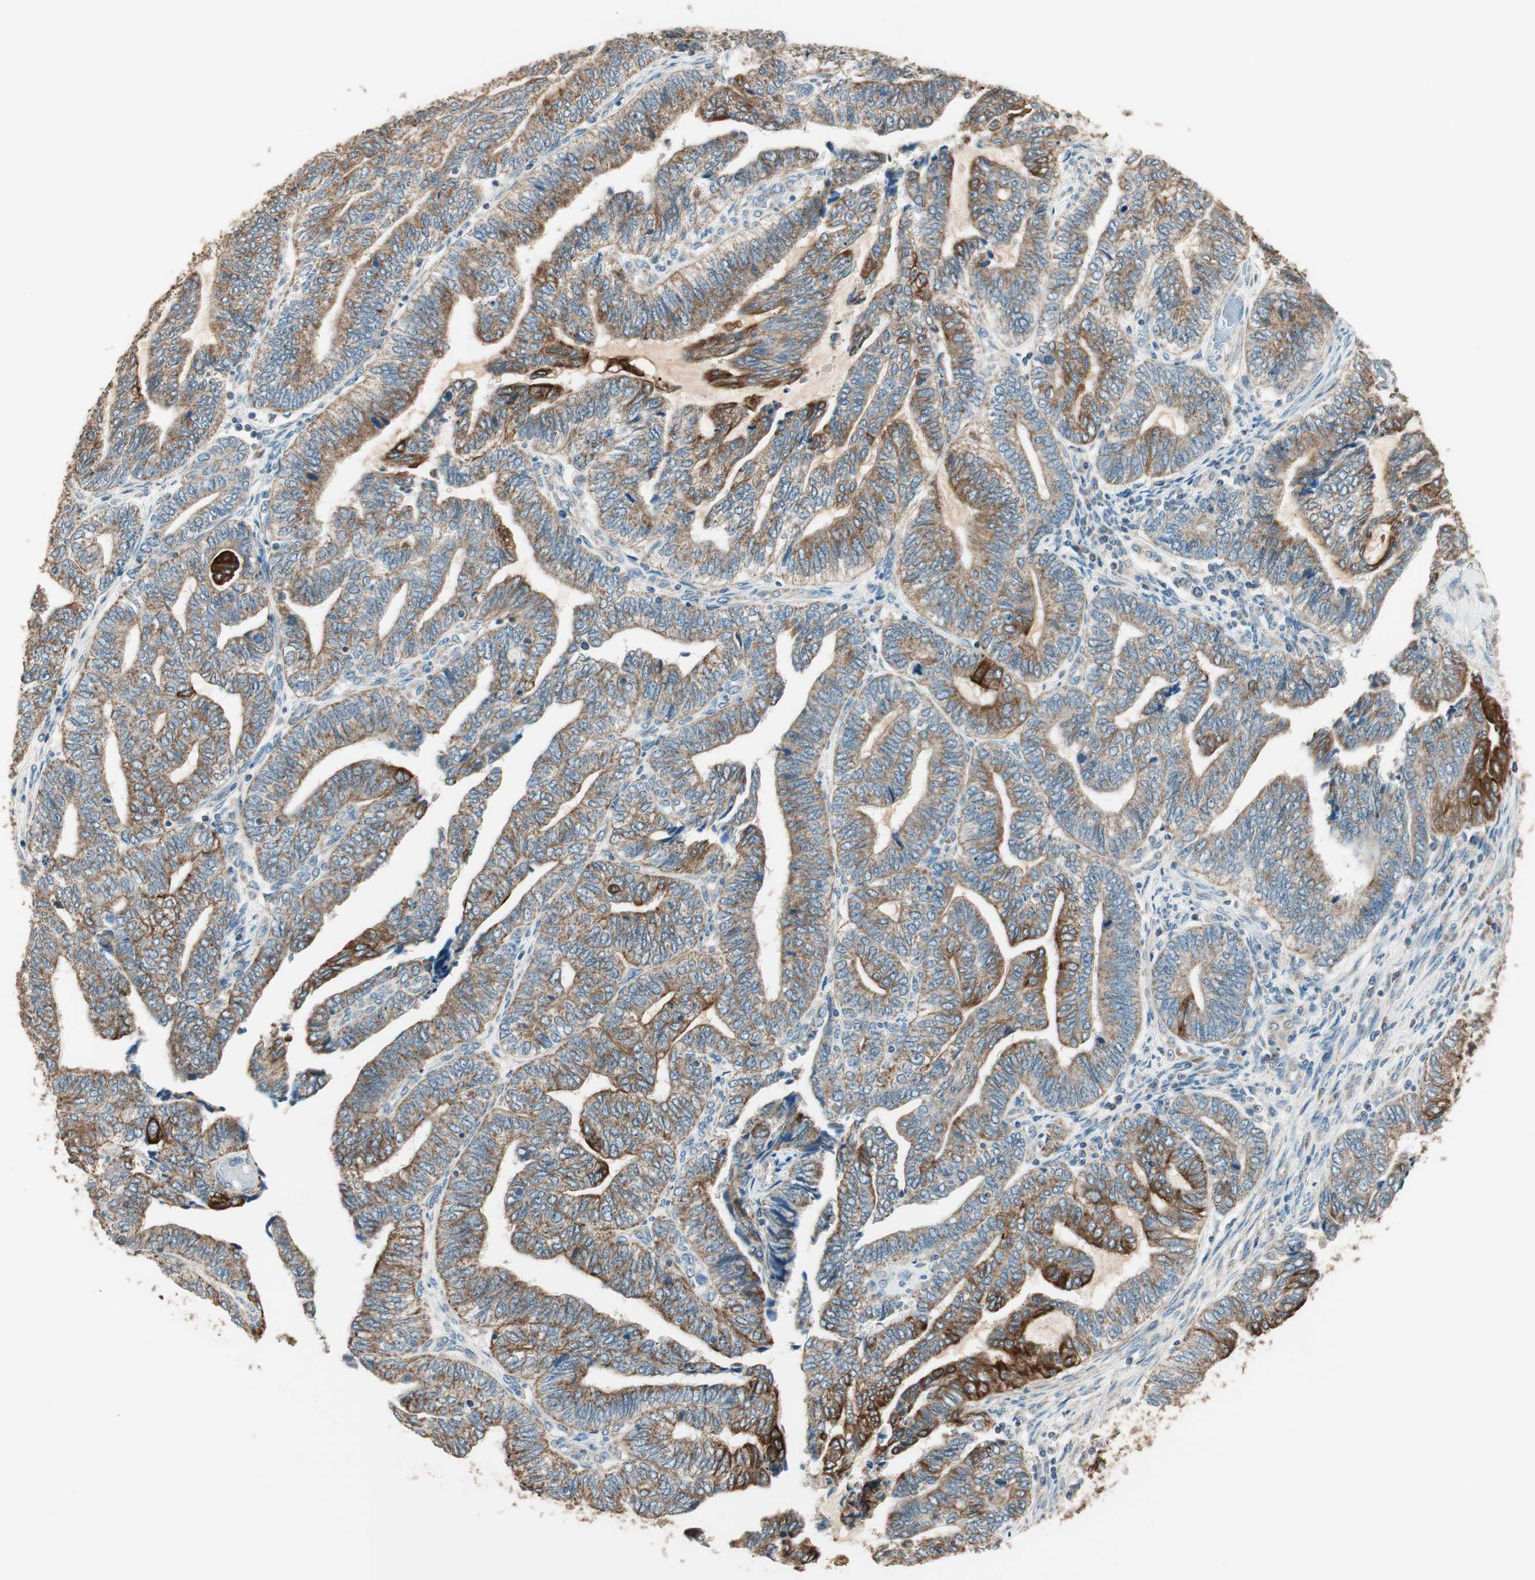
{"staining": {"intensity": "strong", "quantity": ">75%", "location": "cytoplasmic/membranous"}, "tissue": "endometrial cancer", "cell_type": "Tumor cells", "image_type": "cancer", "snomed": [{"axis": "morphology", "description": "Adenocarcinoma, NOS"}, {"axis": "topography", "description": "Uterus"}, {"axis": "topography", "description": "Endometrium"}], "caption": "A micrograph of human endometrial adenocarcinoma stained for a protein displays strong cytoplasmic/membranous brown staining in tumor cells.", "gene": "TRIM21", "patient": {"sex": "female", "age": 70}}